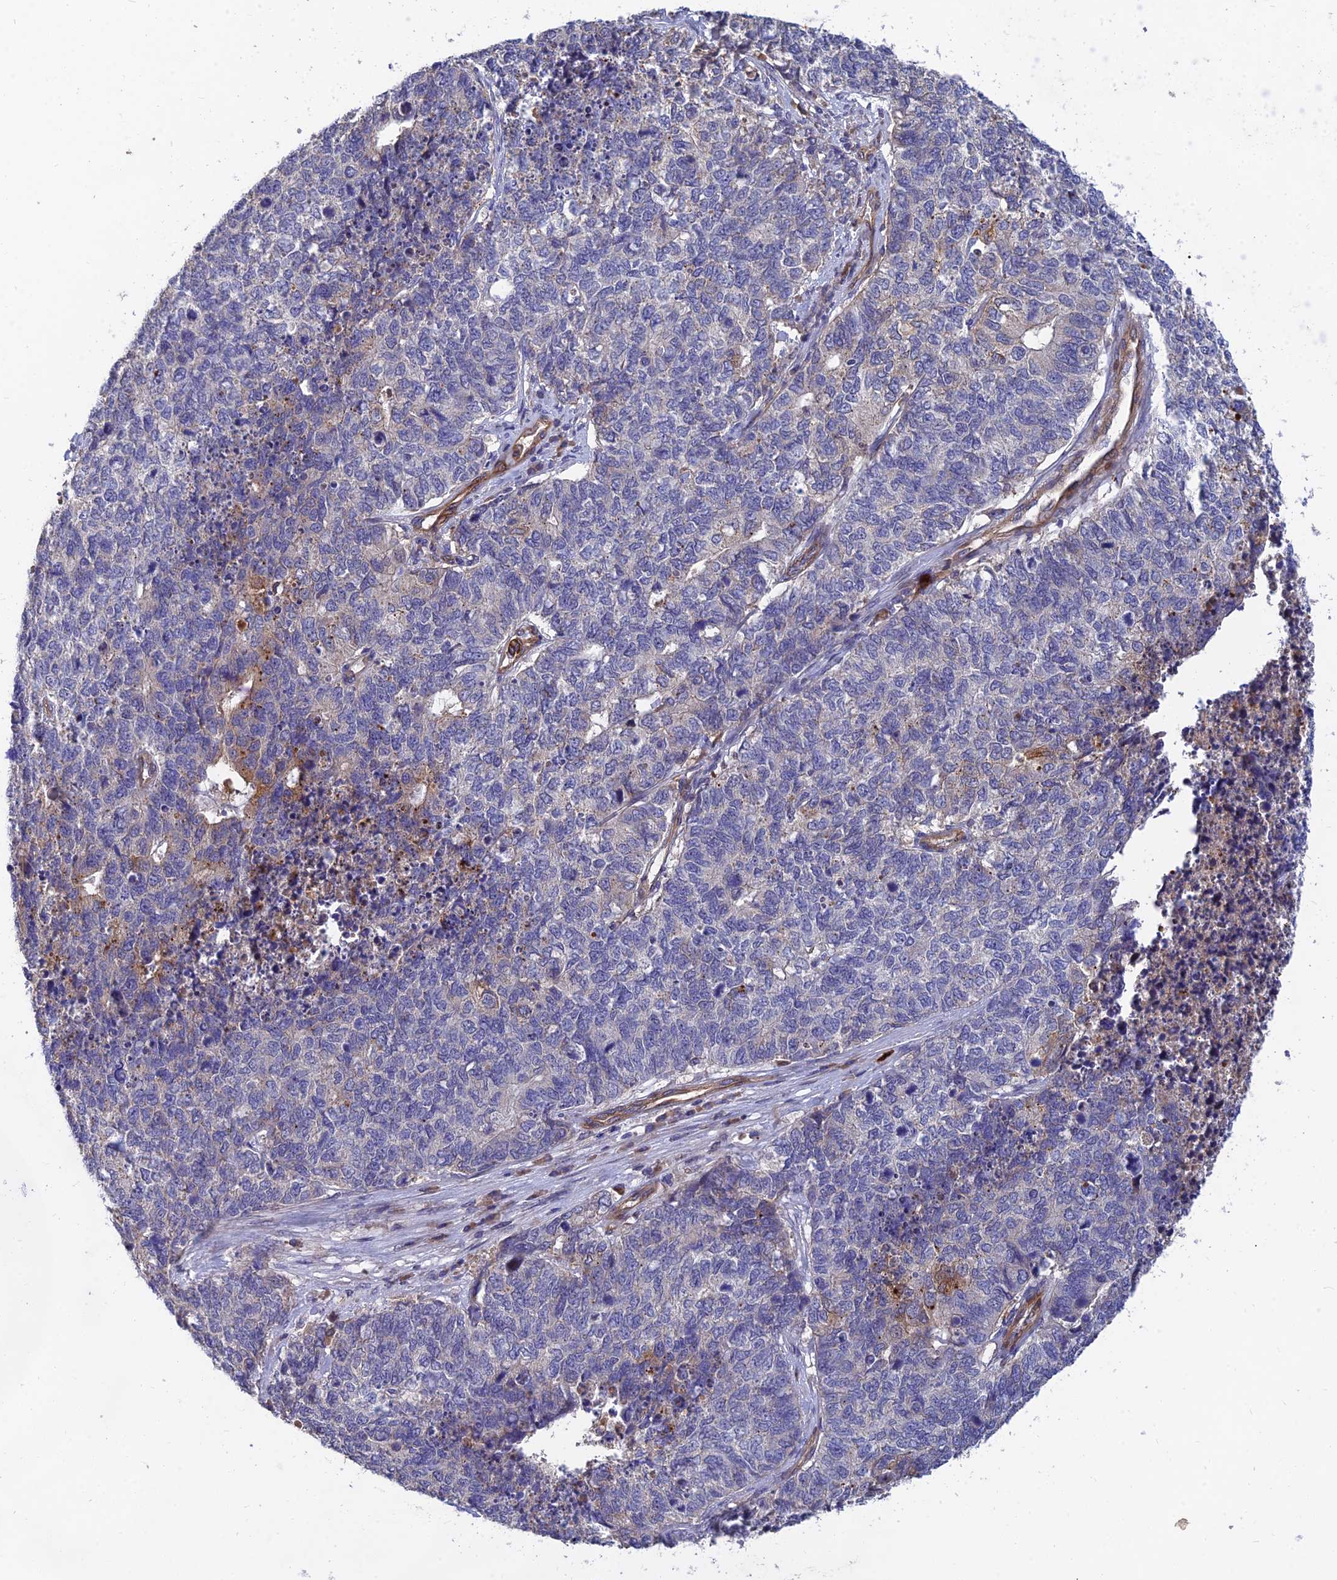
{"staining": {"intensity": "weak", "quantity": "<25%", "location": "cytoplasmic/membranous"}, "tissue": "cervical cancer", "cell_type": "Tumor cells", "image_type": "cancer", "snomed": [{"axis": "morphology", "description": "Squamous cell carcinoma, NOS"}, {"axis": "topography", "description": "Cervix"}], "caption": "This is an IHC photomicrograph of cervical cancer (squamous cell carcinoma). There is no expression in tumor cells.", "gene": "MRPL35", "patient": {"sex": "female", "age": 63}}